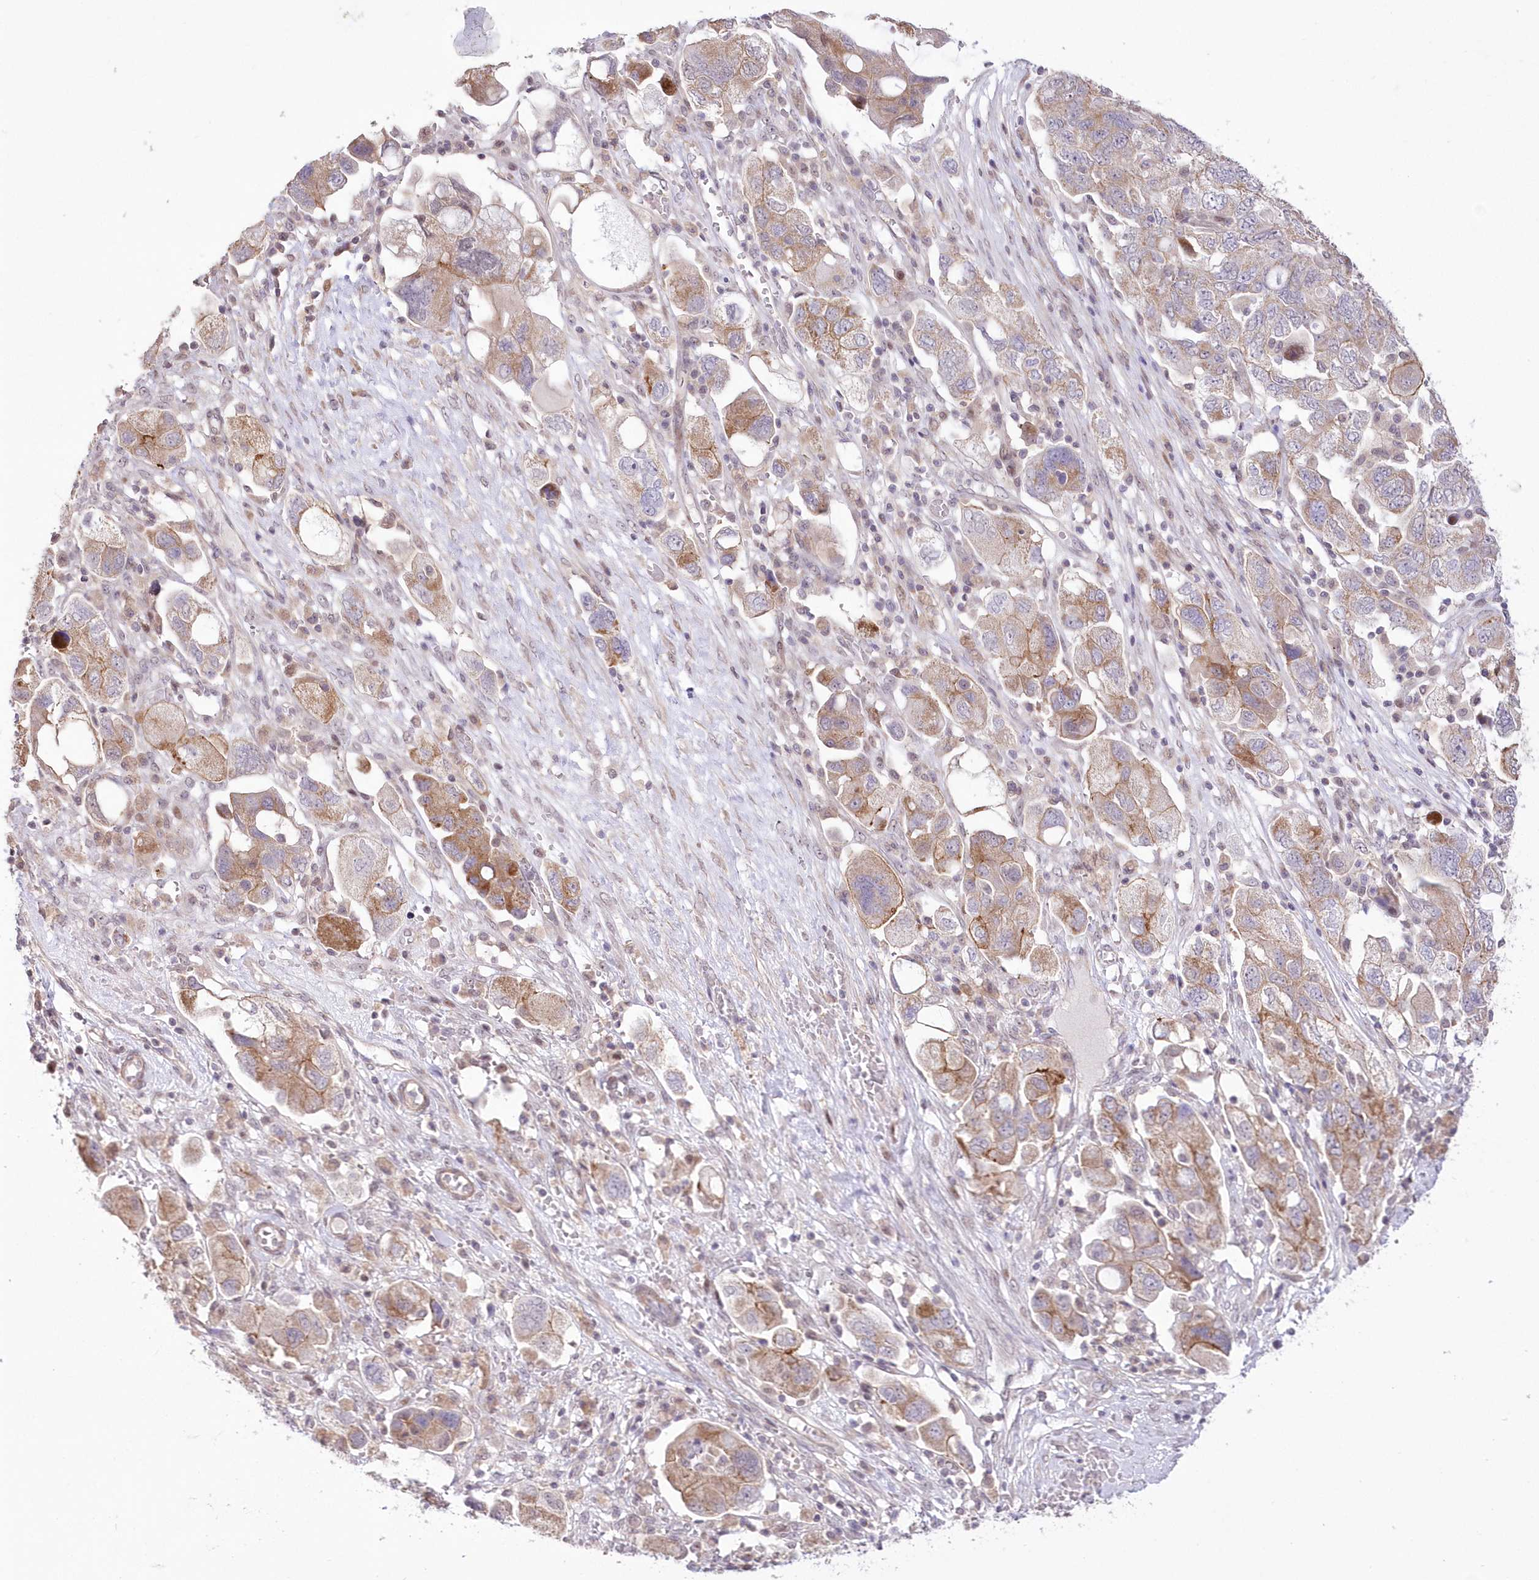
{"staining": {"intensity": "moderate", "quantity": ">75%", "location": "cytoplasmic/membranous"}, "tissue": "ovarian cancer", "cell_type": "Tumor cells", "image_type": "cancer", "snomed": [{"axis": "morphology", "description": "Carcinoma, NOS"}, {"axis": "morphology", "description": "Cystadenocarcinoma, serous, NOS"}, {"axis": "topography", "description": "Ovary"}], "caption": "Immunohistochemical staining of human carcinoma (ovarian) displays medium levels of moderate cytoplasmic/membranous protein positivity in approximately >75% of tumor cells.", "gene": "FAM241B", "patient": {"sex": "female", "age": 69}}